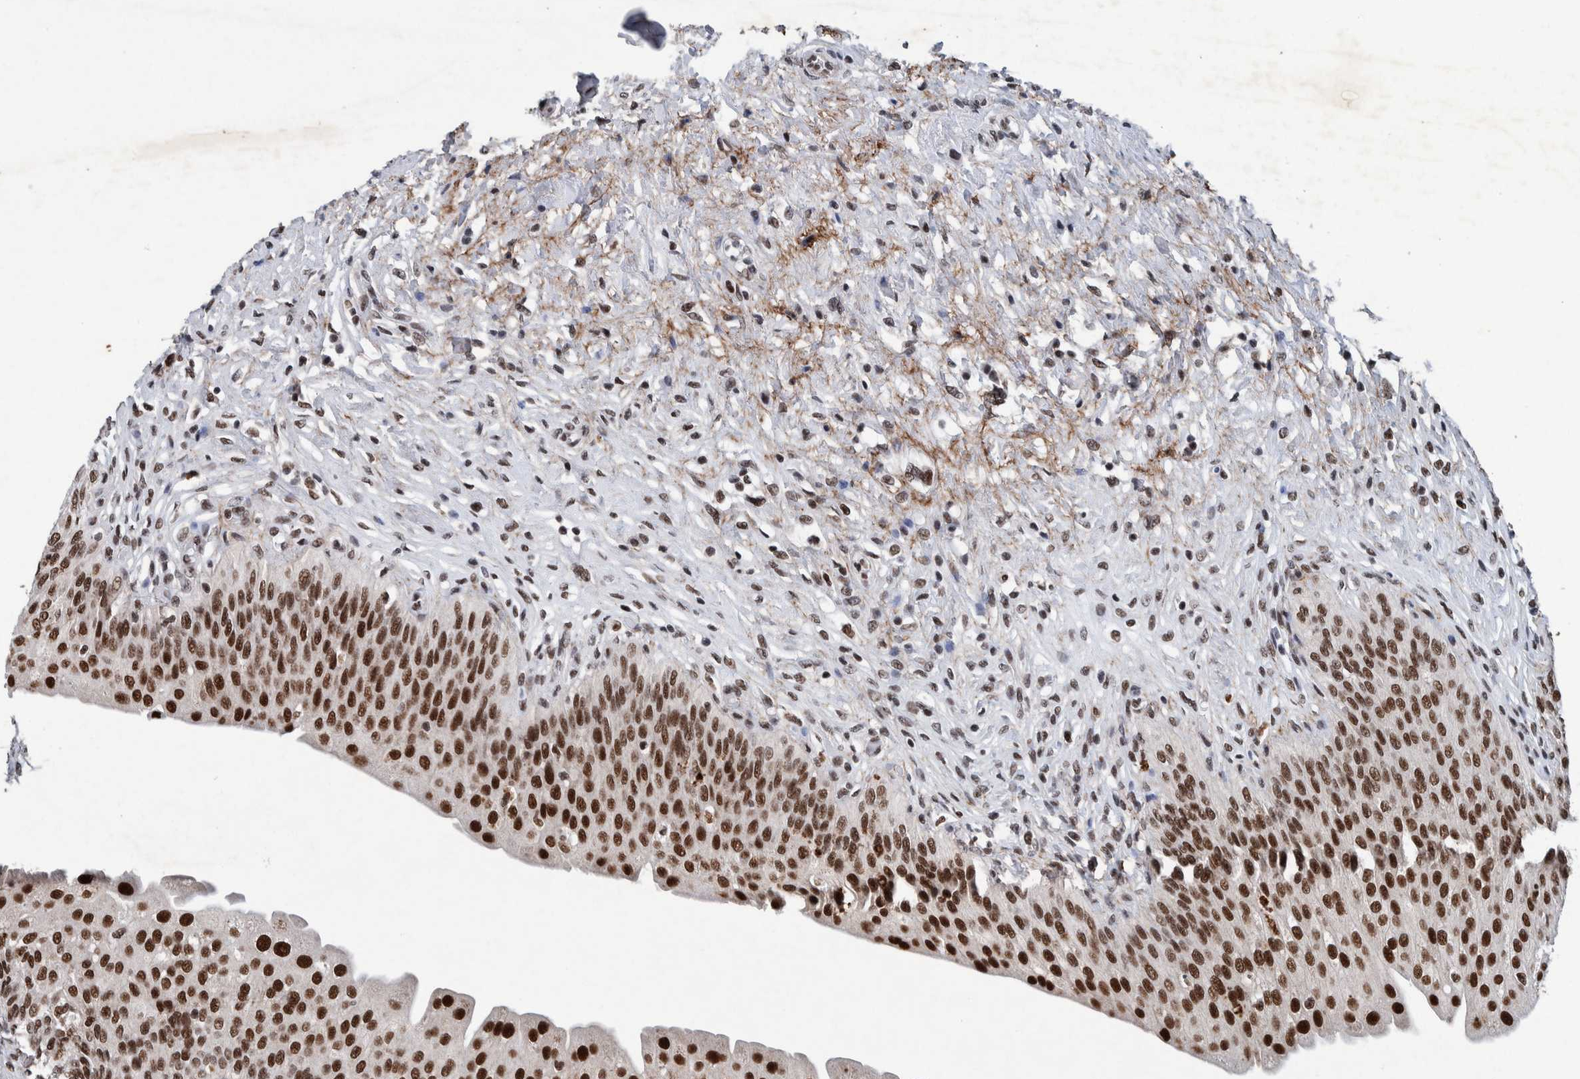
{"staining": {"intensity": "strong", "quantity": ">75%", "location": "nuclear"}, "tissue": "urinary bladder", "cell_type": "Urothelial cells", "image_type": "normal", "snomed": [{"axis": "morphology", "description": "Normal tissue, NOS"}, {"axis": "topography", "description": "Urinary bladder"}], "caption": "Immunohistochemistry of unremarkable human urinary bladder reveals high levels of strong nuclear expression in about >75% of urothelial cells. (brown staining indicates protein expression, while blue staining denotes nuclei).", "gene": "TAF10", "patient": {"sex": "male", "age": 46}}